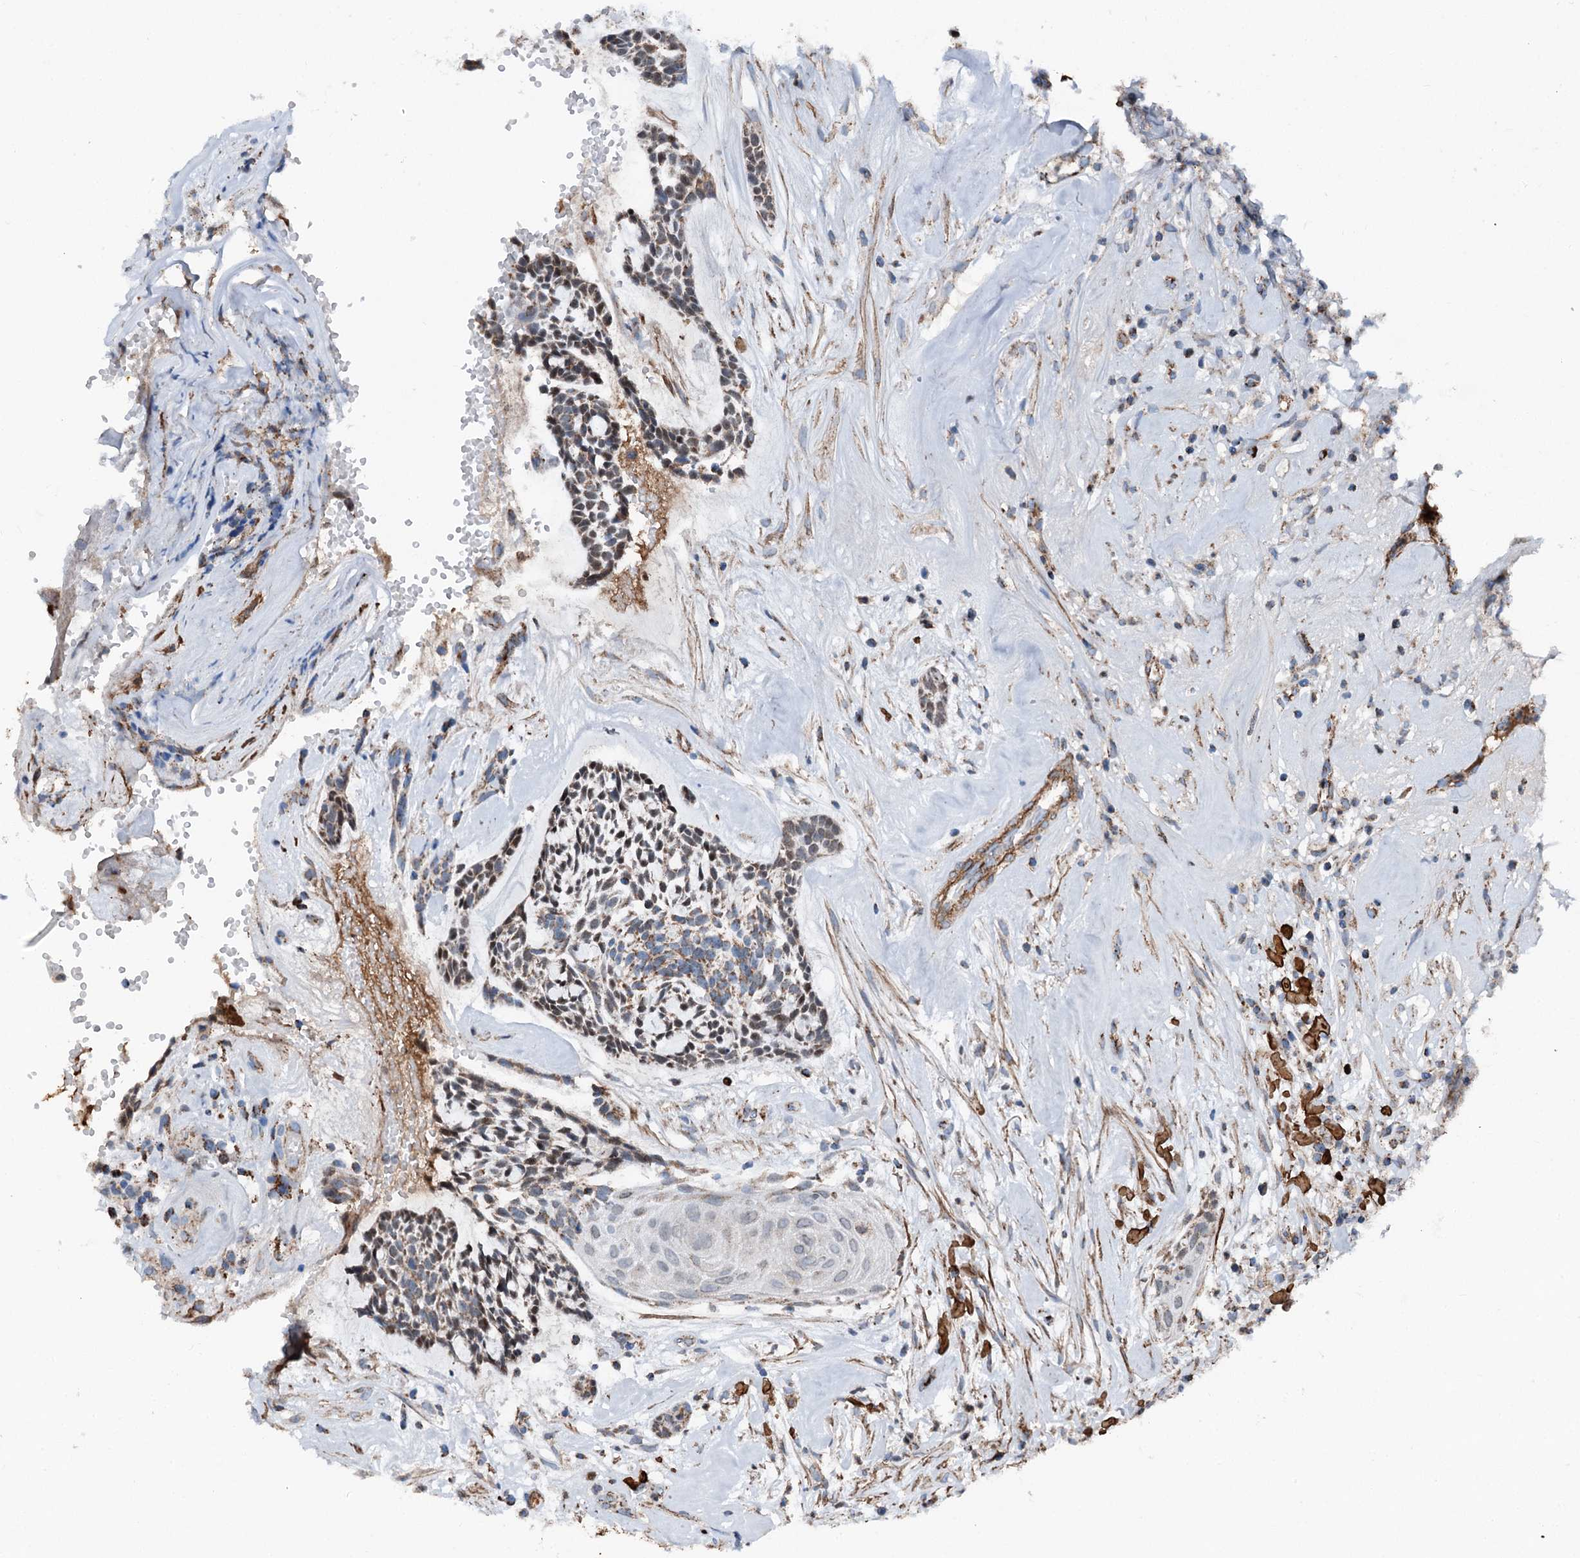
{"staining": {"intensity": "weak", "quantity": "25%-75%", "location": "cytoplasmic/membranous"}, "tissue": "head and neck cancer", "cell_type": "Tumor cells", "image_type": "cancer", "snomed": [{"axis": "morphology", "description": "Adenocarcinoma, NOS"}, {"axis": "topography", "description": "Subcutis"}, {"axis": "topography", "description": "Head-Neck"}], "caption": "Immunohistochemistry of head and neck cancer (adenocarcinoma) displays low levels of weak cytoplasmic/membranous positivity in approximately 25%-75% of tumor cells. Nuclei are stained in blue.", "gene": "DDIAS", "patient": {"sex": "female", "age": 73}}